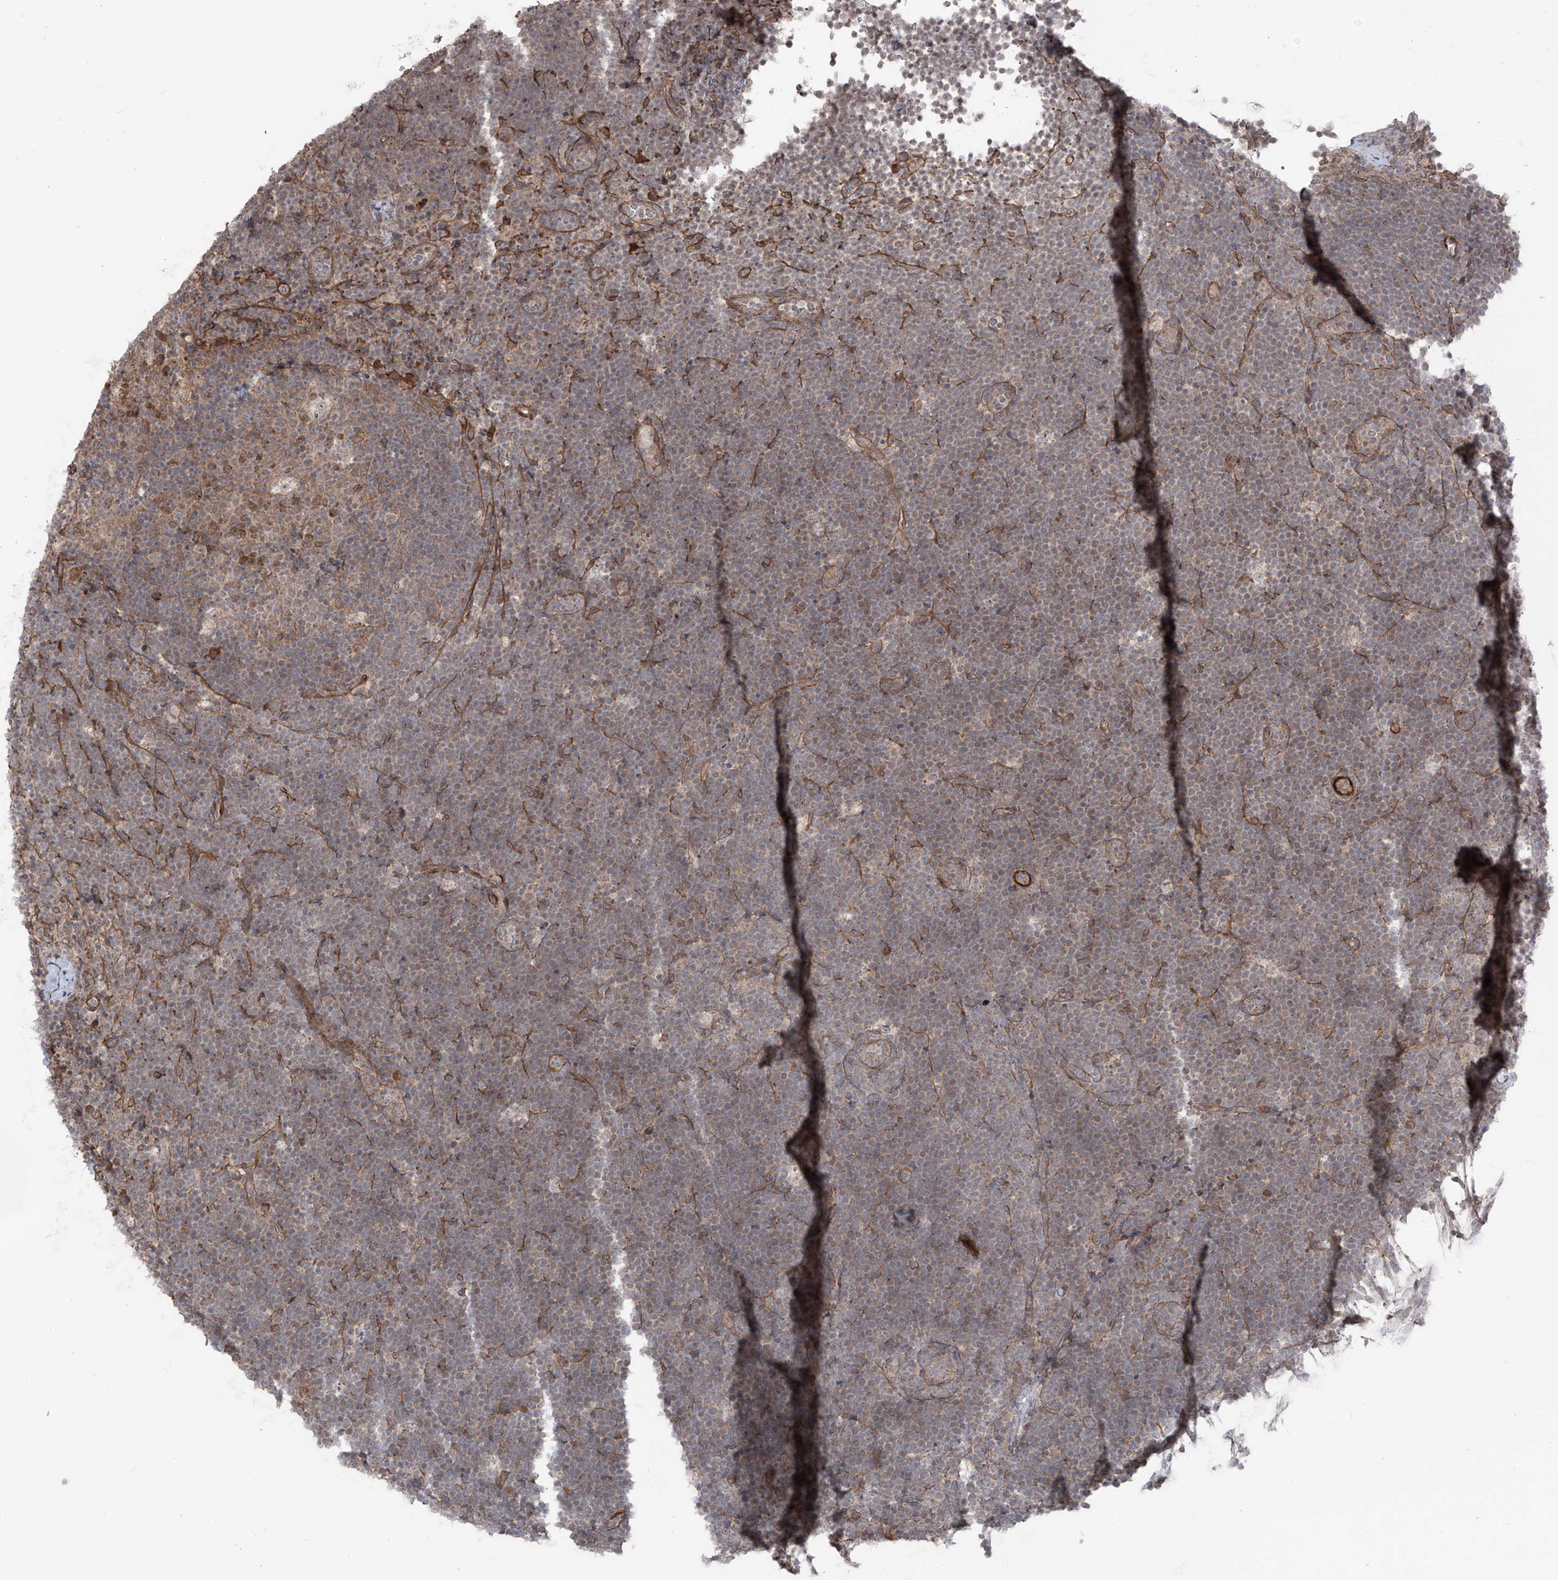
{"staining": {"intensity": "moderate", "quantity": "<25%", "location": "cytoplasmic/membranous"}, "tissue": "lymphoma", "cell_type": "Tumor cells", "image_type": "cancer", "snomed": [{"axis": "morphology", "description": "Malignant lymphoma, non-Hodgkin's type, High grade"}, {"axis": "topography", "description": "Lymph node"}], "caption": "Moderate cytoplasmic/membranous expression is seen in approximately <25% of tumor cells in malignant lymphoma, non-Hodgkin's type (high-grade). The protein is shown in brown color, while the nuclei are stained blue.", "gene": "LRRC74A", "patient": {"sex": "male", "age": 13}}